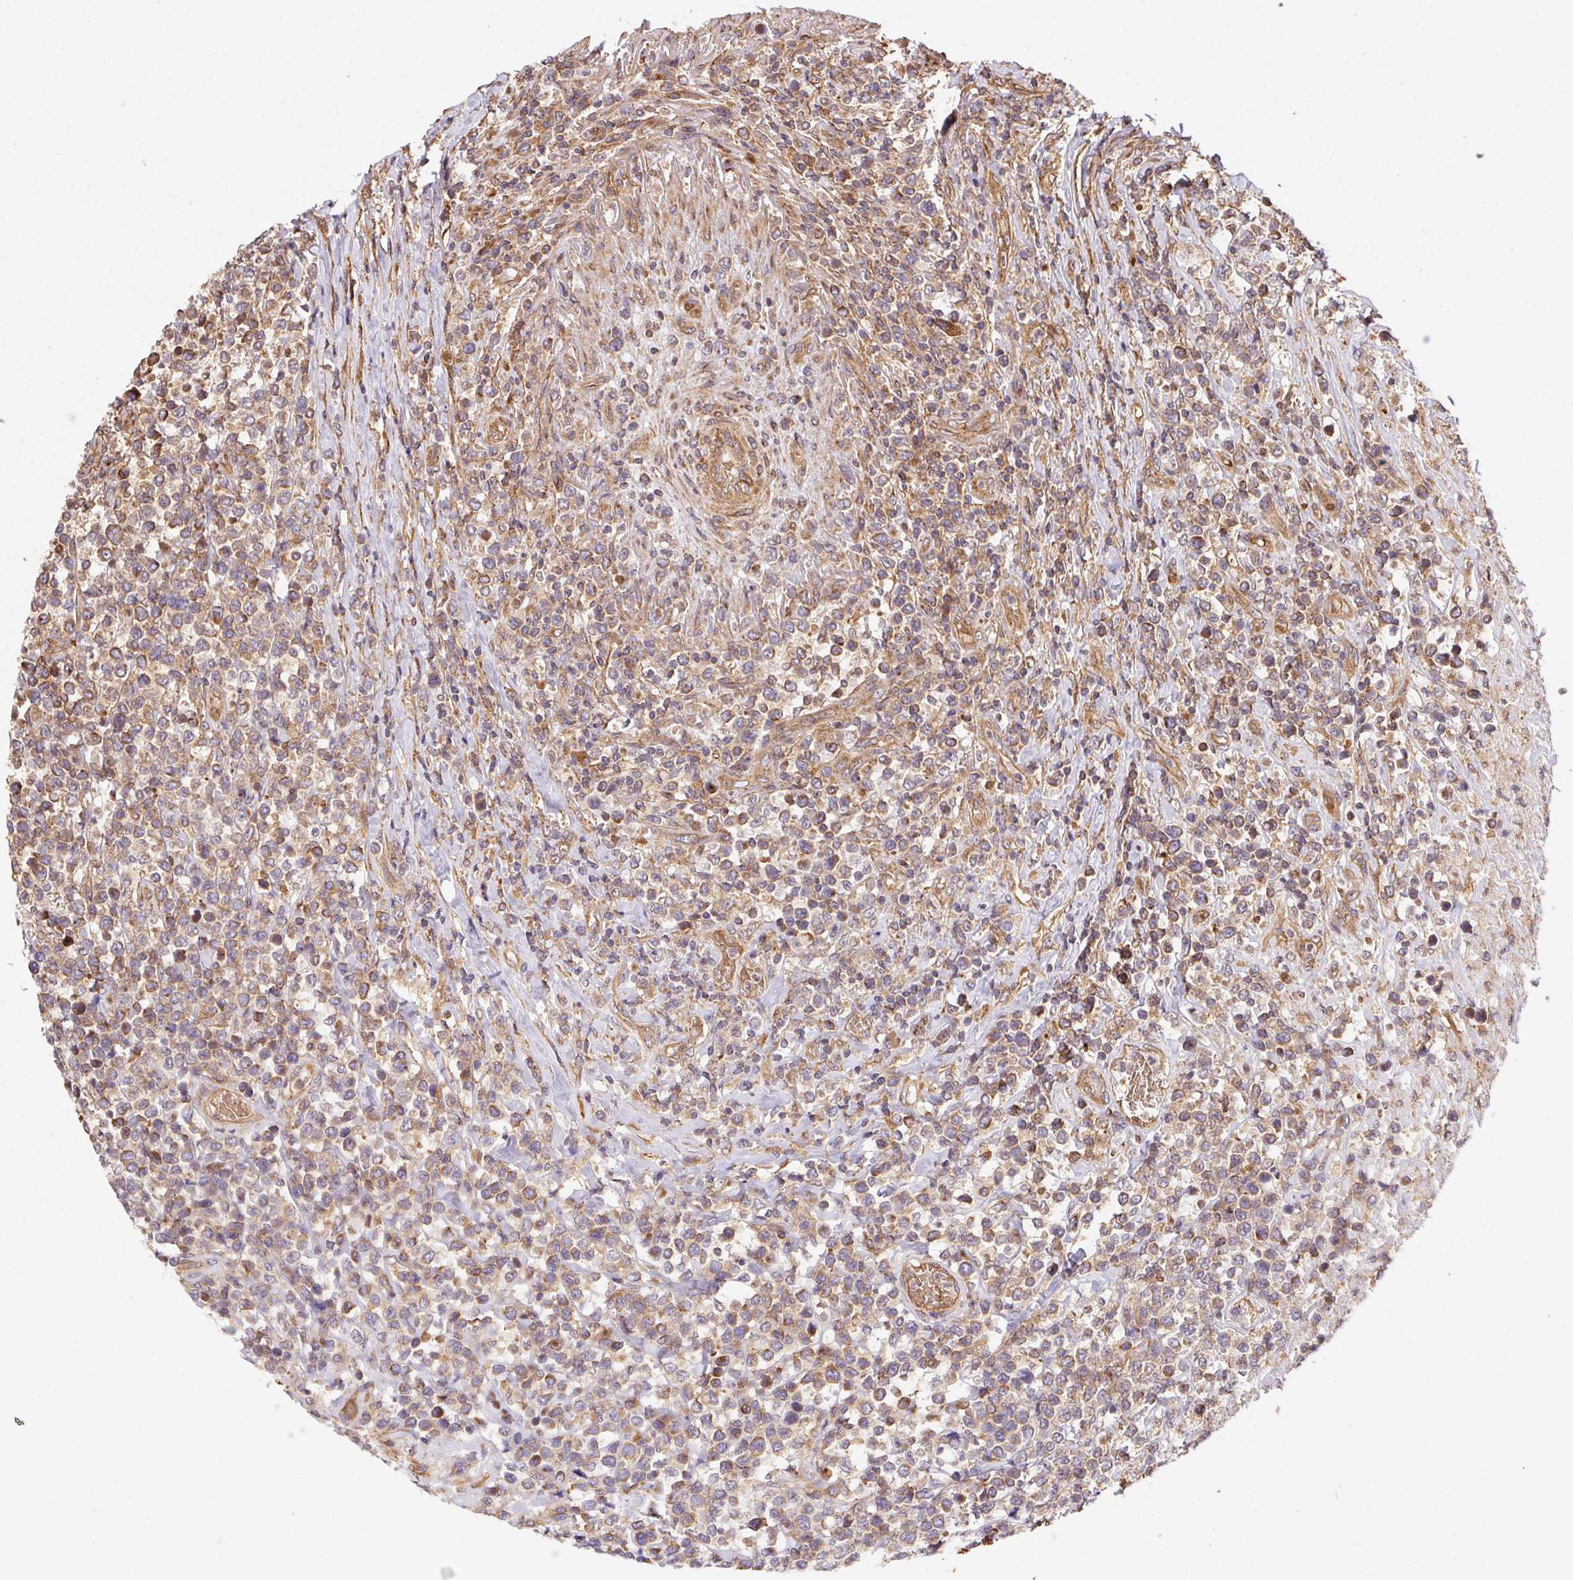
{"staining": {"intensity": "moderate", "quantity": "25%-75%", "location": "cytoplasmic/membranous"}, "tissue": "lymphoma", "cell_type": "Tumor cells", "image_type": "cancer", "snomed": [{"axis": "morphology", "description": "Malignant lymphoma, non-Hodgkin's type, High grade"}, {"axis": "topography", "description": "Soft tissue"}], "caption": "Immunohistochemistry (IHC) image of malignant lymphoma, non-Hodgkin's type (high-grade) stained for a protein (brown), which reveals medium levels of moderate cytoplasmic/membranous positivity in approximately 25%-75% of tumor cells.", "gene": "USE1", "patient": {"sex": "female", "age": 56}}